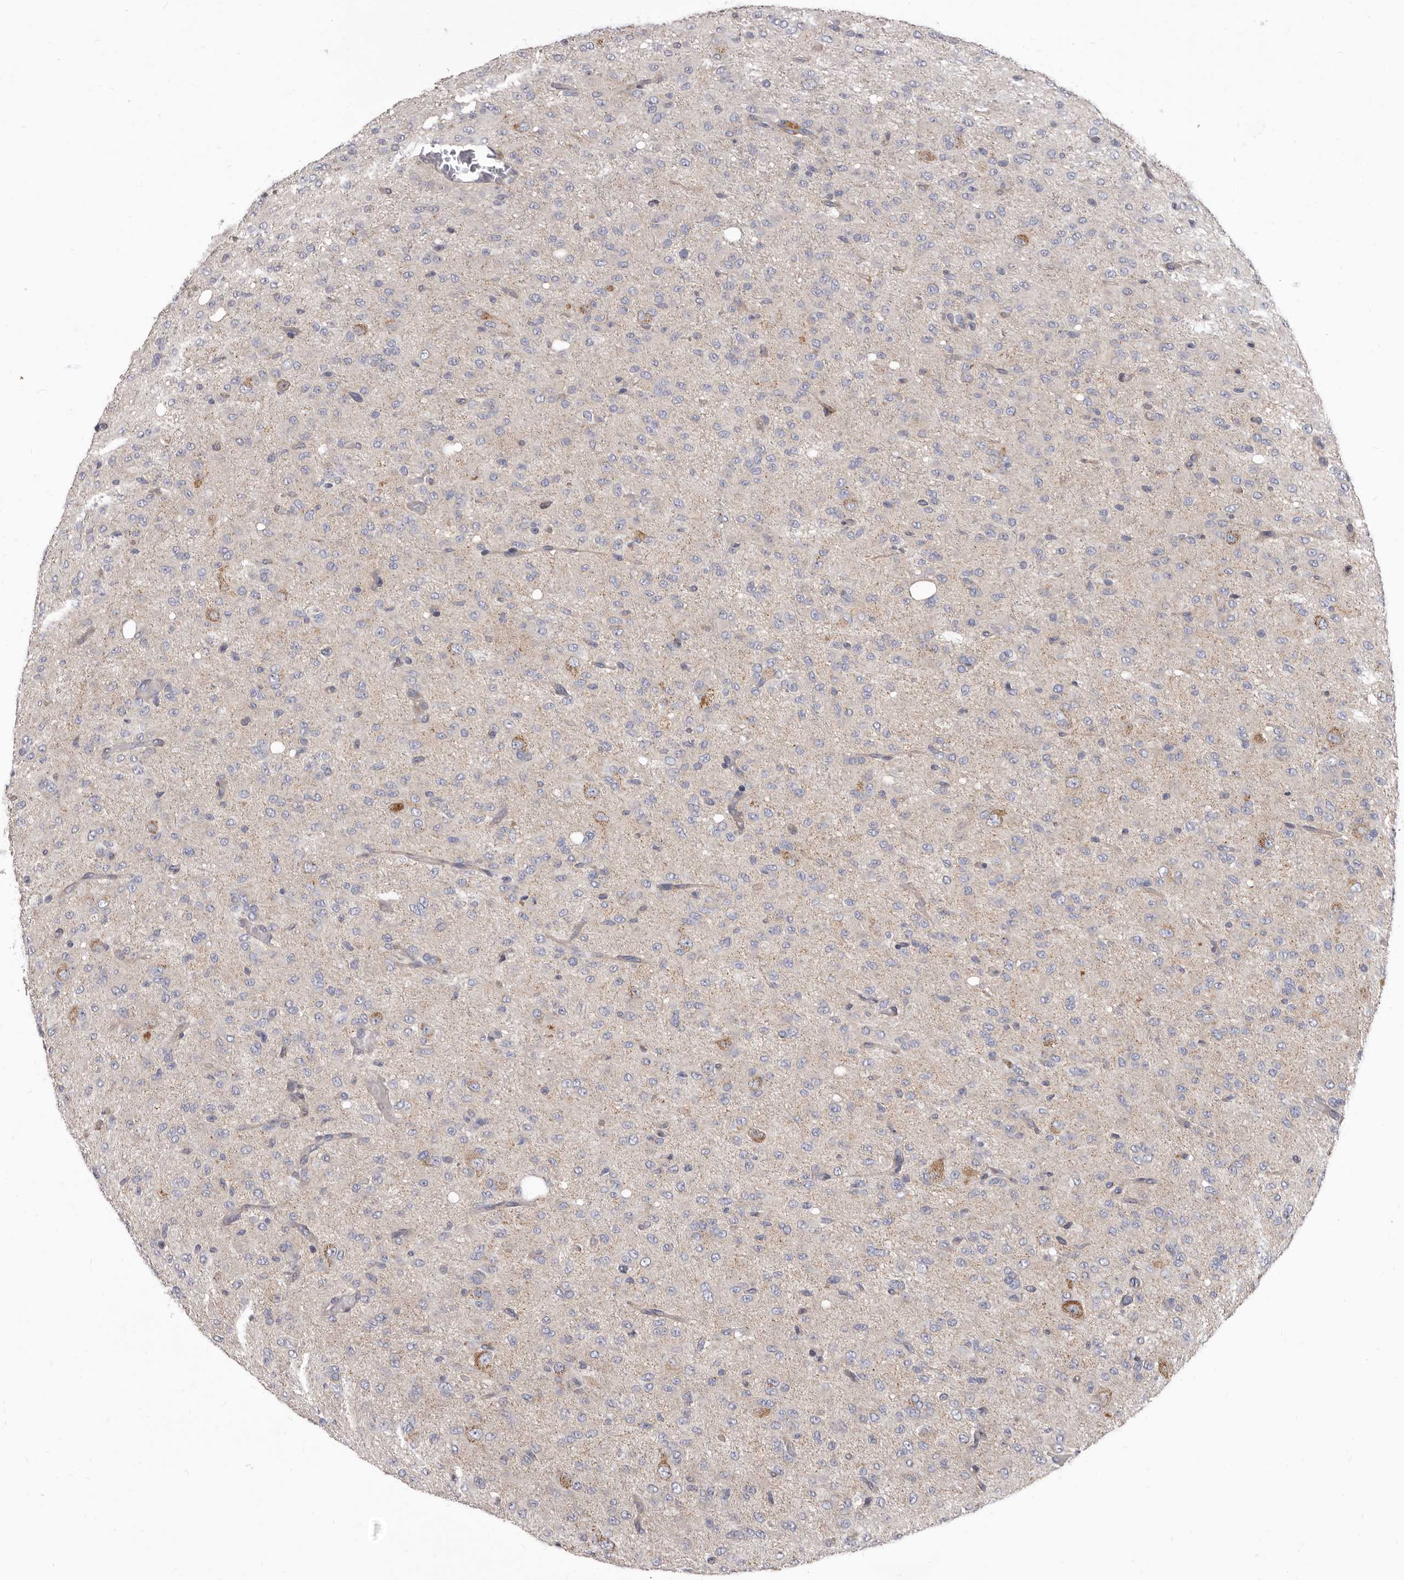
{"staining": {"intensity": "weak", "quantity": "25%-75%", "location": "cytoplasmic/membranous"}, "tissue": "glioma", "cell_type": "Tumor cells", "image_type": "cancer", "snomed": [{"axis": "morphology", "description": "Glioma, malignant, High grade"}, {"axis": "topography", "description": "Brain"}], "caption": "Immunohistochemical staining of glioma reveals low levels of weak cytoplasmic/membranous protein expression in approximately 25%-75% of tumor cells.", "gene": "FMO2", "patient": {"sex": "female", "age": 59}}